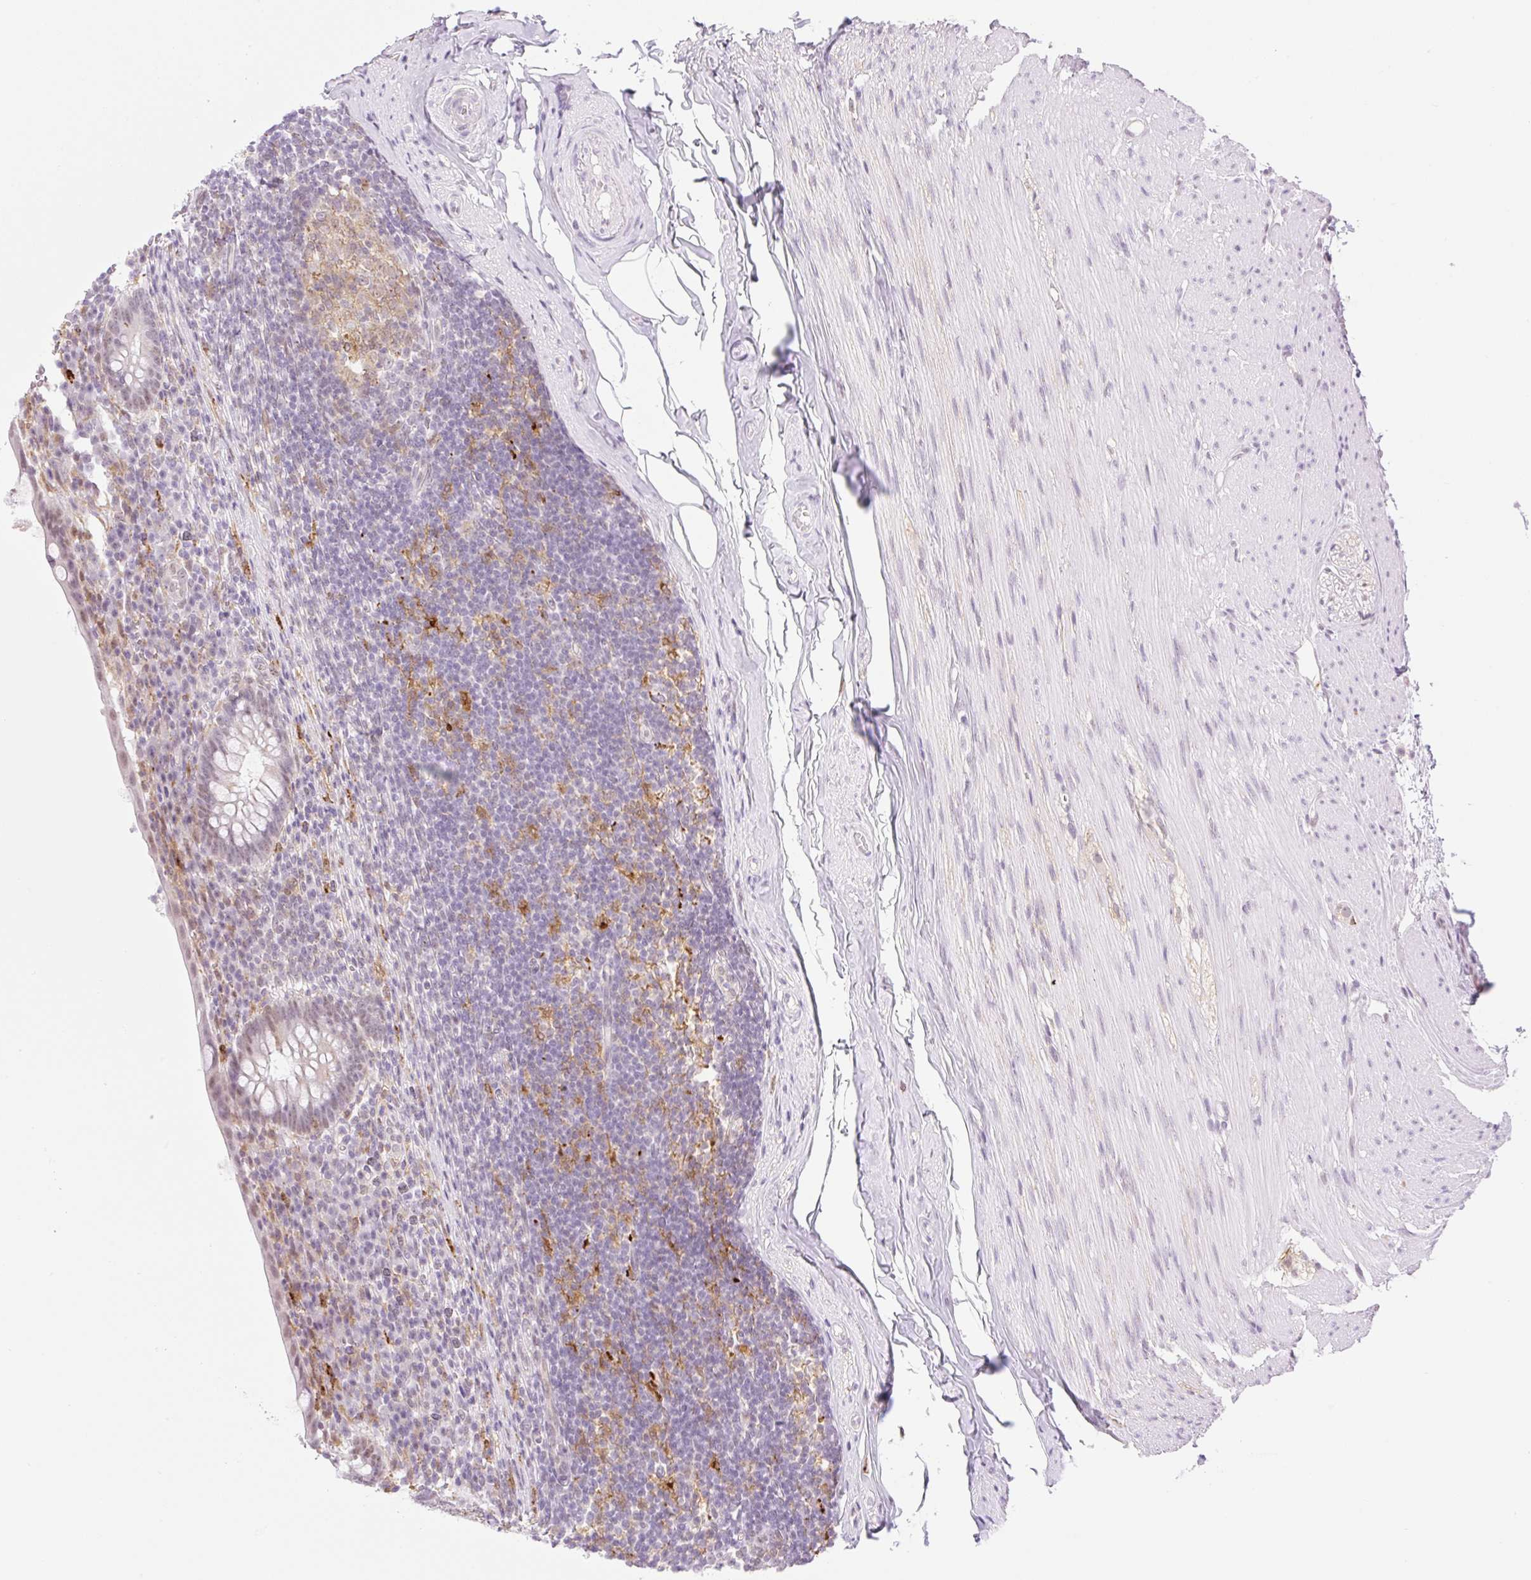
{"staining": {"intensity": "weak", "quantity": "25%-75%", "location": "nuclear"}, "tissue": "appendix", "cell_type": "Glandular cells", "image_type": "normal", "snomed": [{"axis": "morphology", "description": "Normal tissue, NOS"}, {"axis": "topography", "description": "Appendix"}], "caption": "The photomicrograph exhibits a brown stain indicating the presence of a protein in the nuclear of glandular cells in appendix.", "gene": "PALM3", "patient": {"sex": "female", "age": 56}}